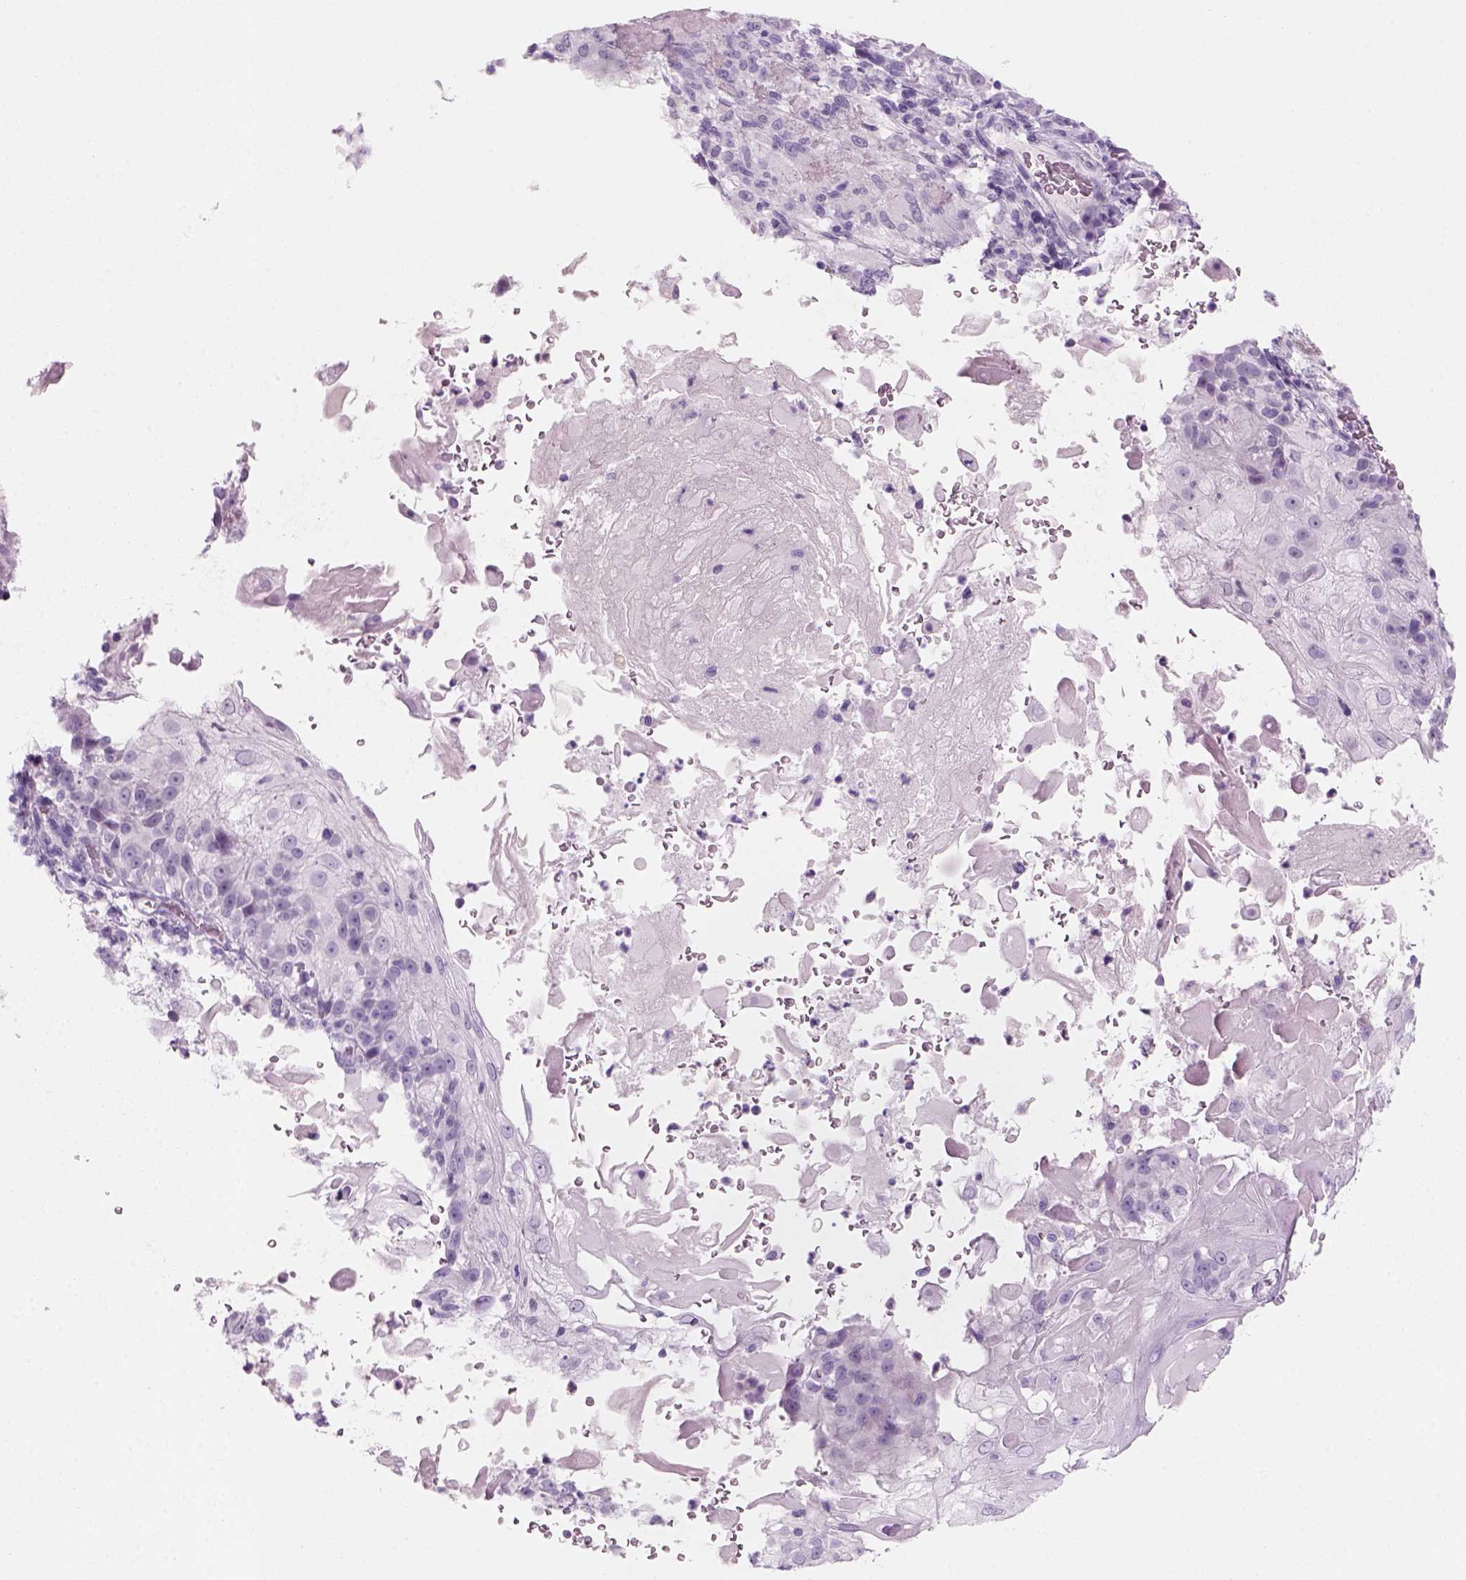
{"staining": {"intensity": "negative", "quantity": "none", "location": "none"}, "tissue": "skin cancer", "cell_type": "Tumor cells", "image_type": "cancer", "snomed": [{"axis": "morphology", "description": "Normal tissue, NOS"}, {"axis": "morphology", "description": "Squamous cell carcinoma, NOS"}, {"axis": "topography", "description": "Skin"}], "caption": "The photomicrograph reveals no staining of tumor cells in skin cancer (squamous cell carcinoma).", "gene": "KRTAP11-1", "patient": {"sex": "female", "age": 83}}